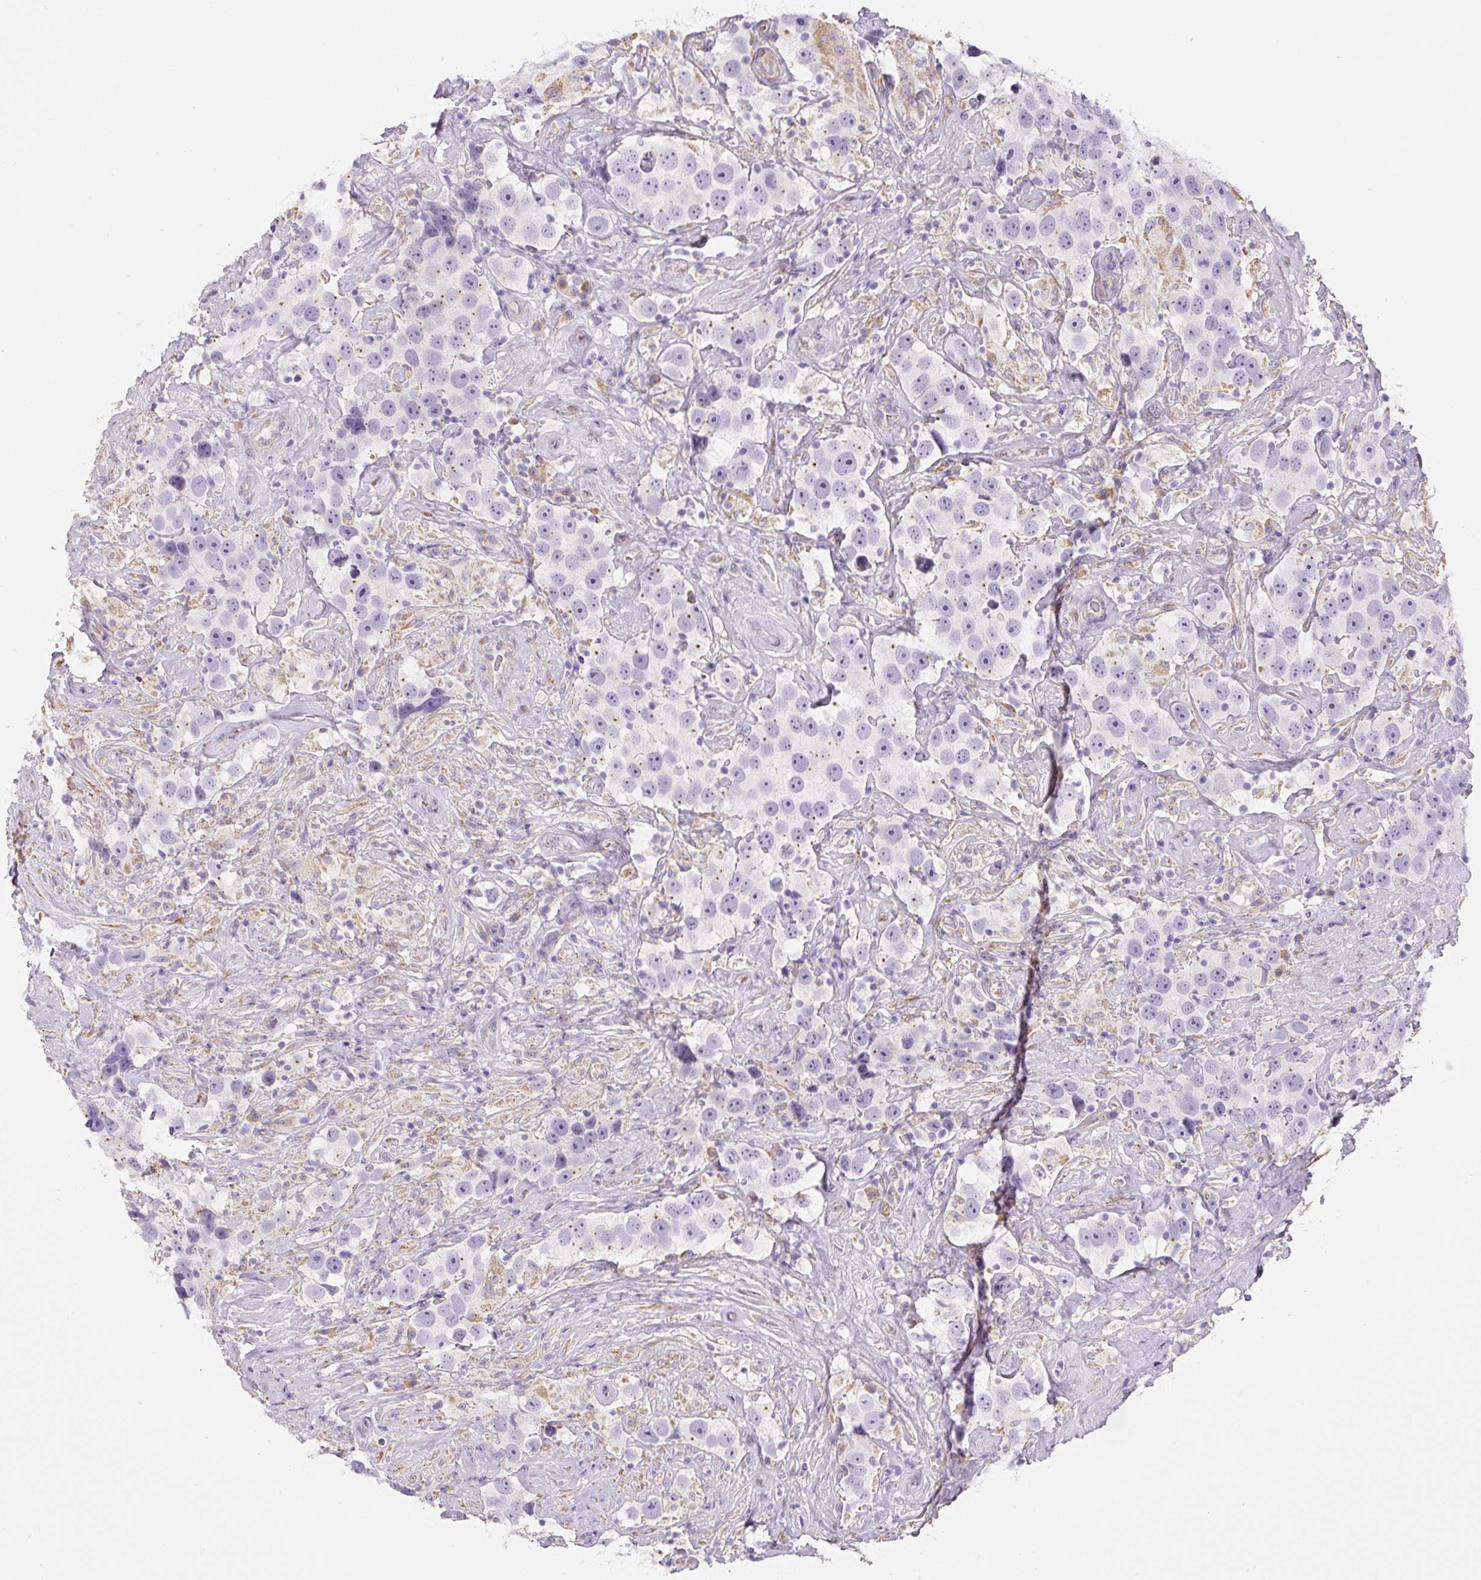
{"staining": {"intensity": "negative", "quantity": "none", "location": "none"}, "tissue": "testis cancer", "cell_type": "Tumor cells", "image_type": "cancer", "snomed": [{"axis": "morphology", "description": "Seminoma, NOS"}, {"axis": "topography", "description": "Testis"}], "caption": "Immunohistochemistry histopathology image of seminoma (testis) stained for a protein (brown), which shows no staining in tumor cells. (Stains: DAB (3,3'-diaminobenzidine) IHC with hematoxylin counter stain, Microscopy: brightfield microscopy at high magnification).", "gene": "PWWP3B", "patient": {"sex": "male", "age": 49}}